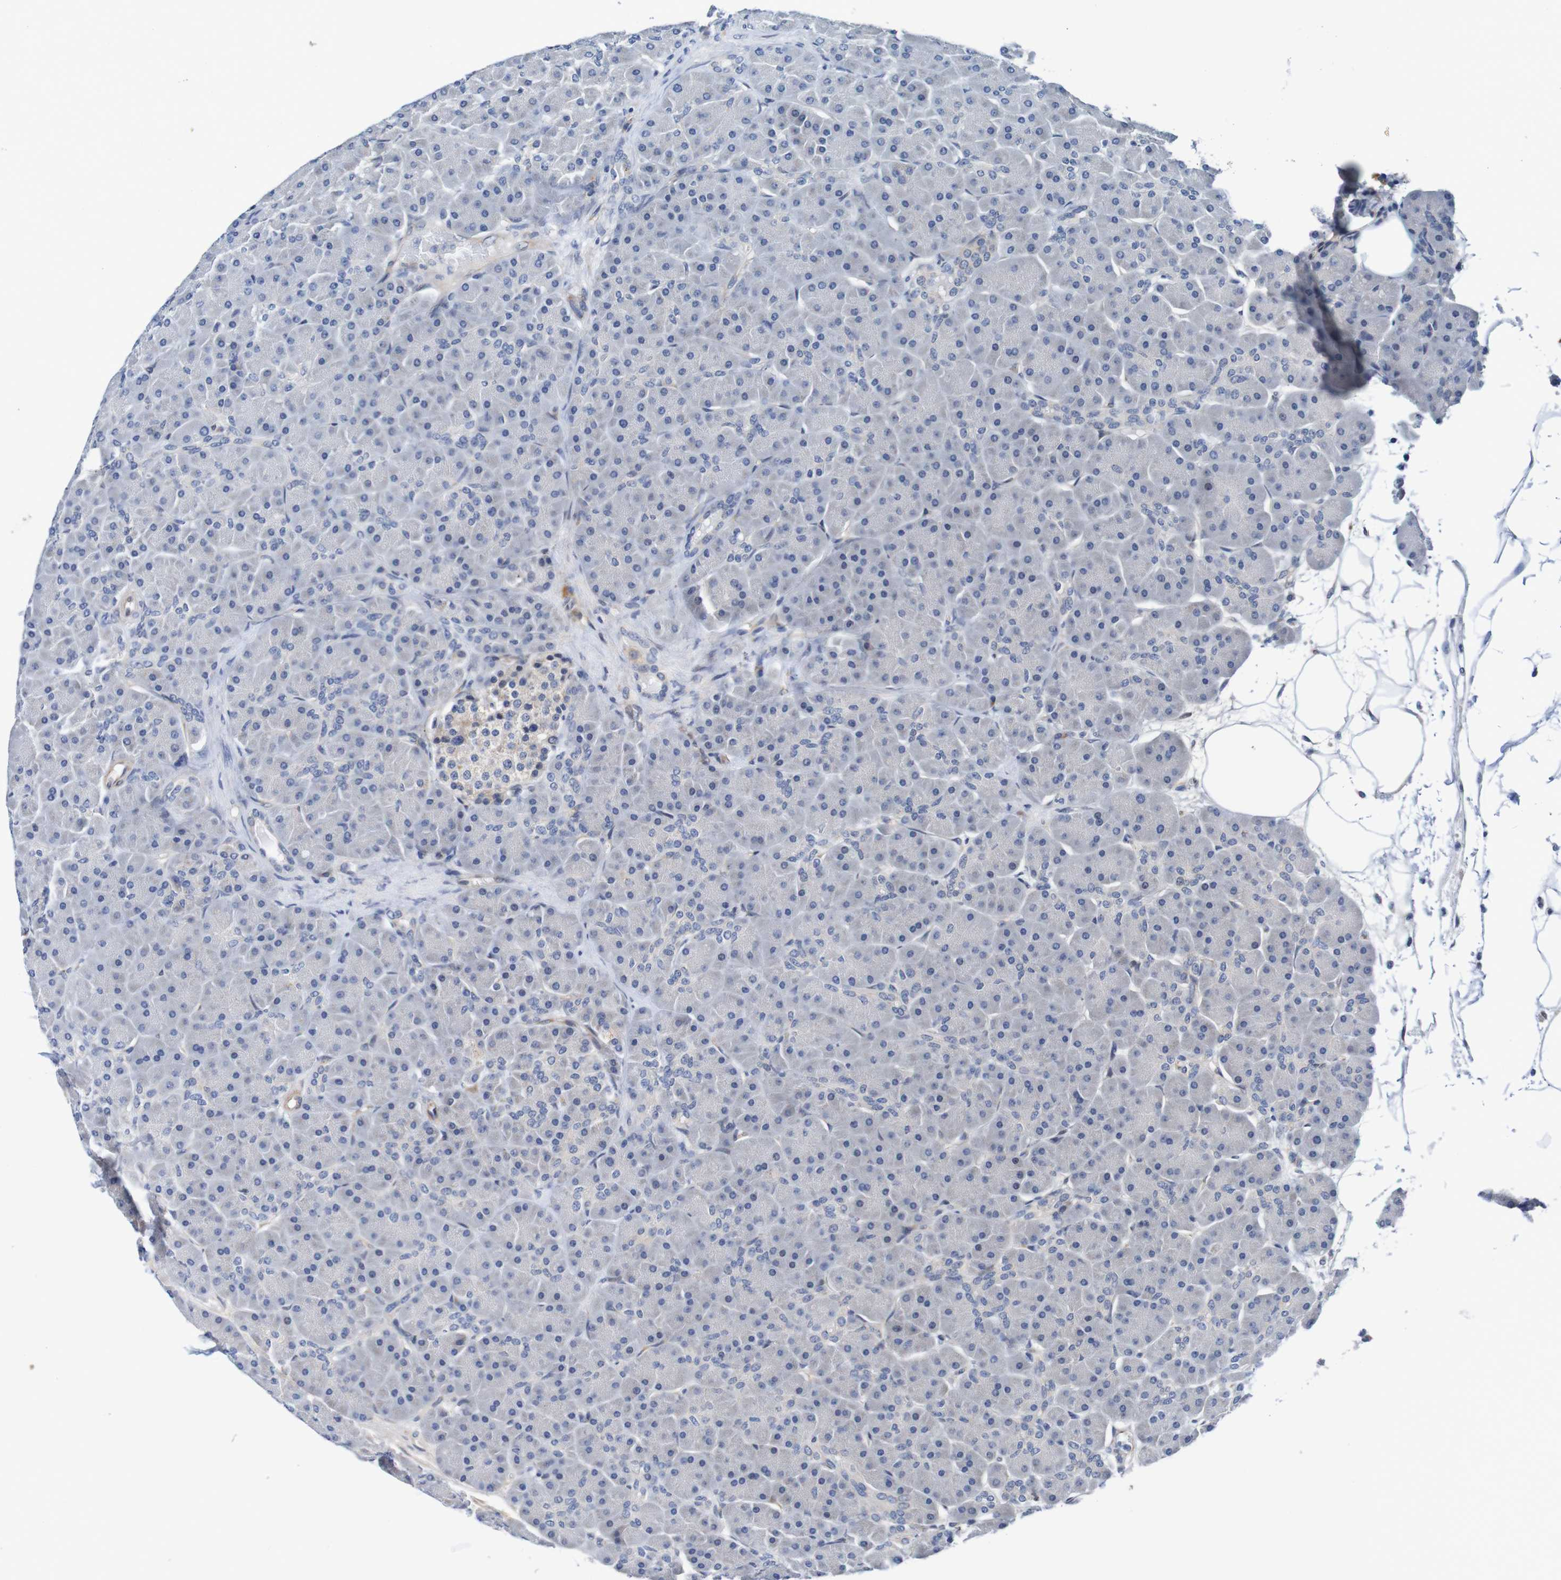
{"staining": {"intensity": "negative", "quantity": "none", "location": "none"}, "tissue": "pancreas", "cell_type": "Exocrine glandular cells", "image_type": "normal", "snomed": [{"axis": "morphology", "description": "Normal tissue, NOS"}, {"axis": "topography", "description": "Pancreas"}], "caption": "High power microscopy image of an immunohistochemistry micrograph of unremarkable pancreas, revealing no significant positivity in exocrine glandular cells.", "gene": "CPED1", "patient": {"sex": "male", "age": 66}}